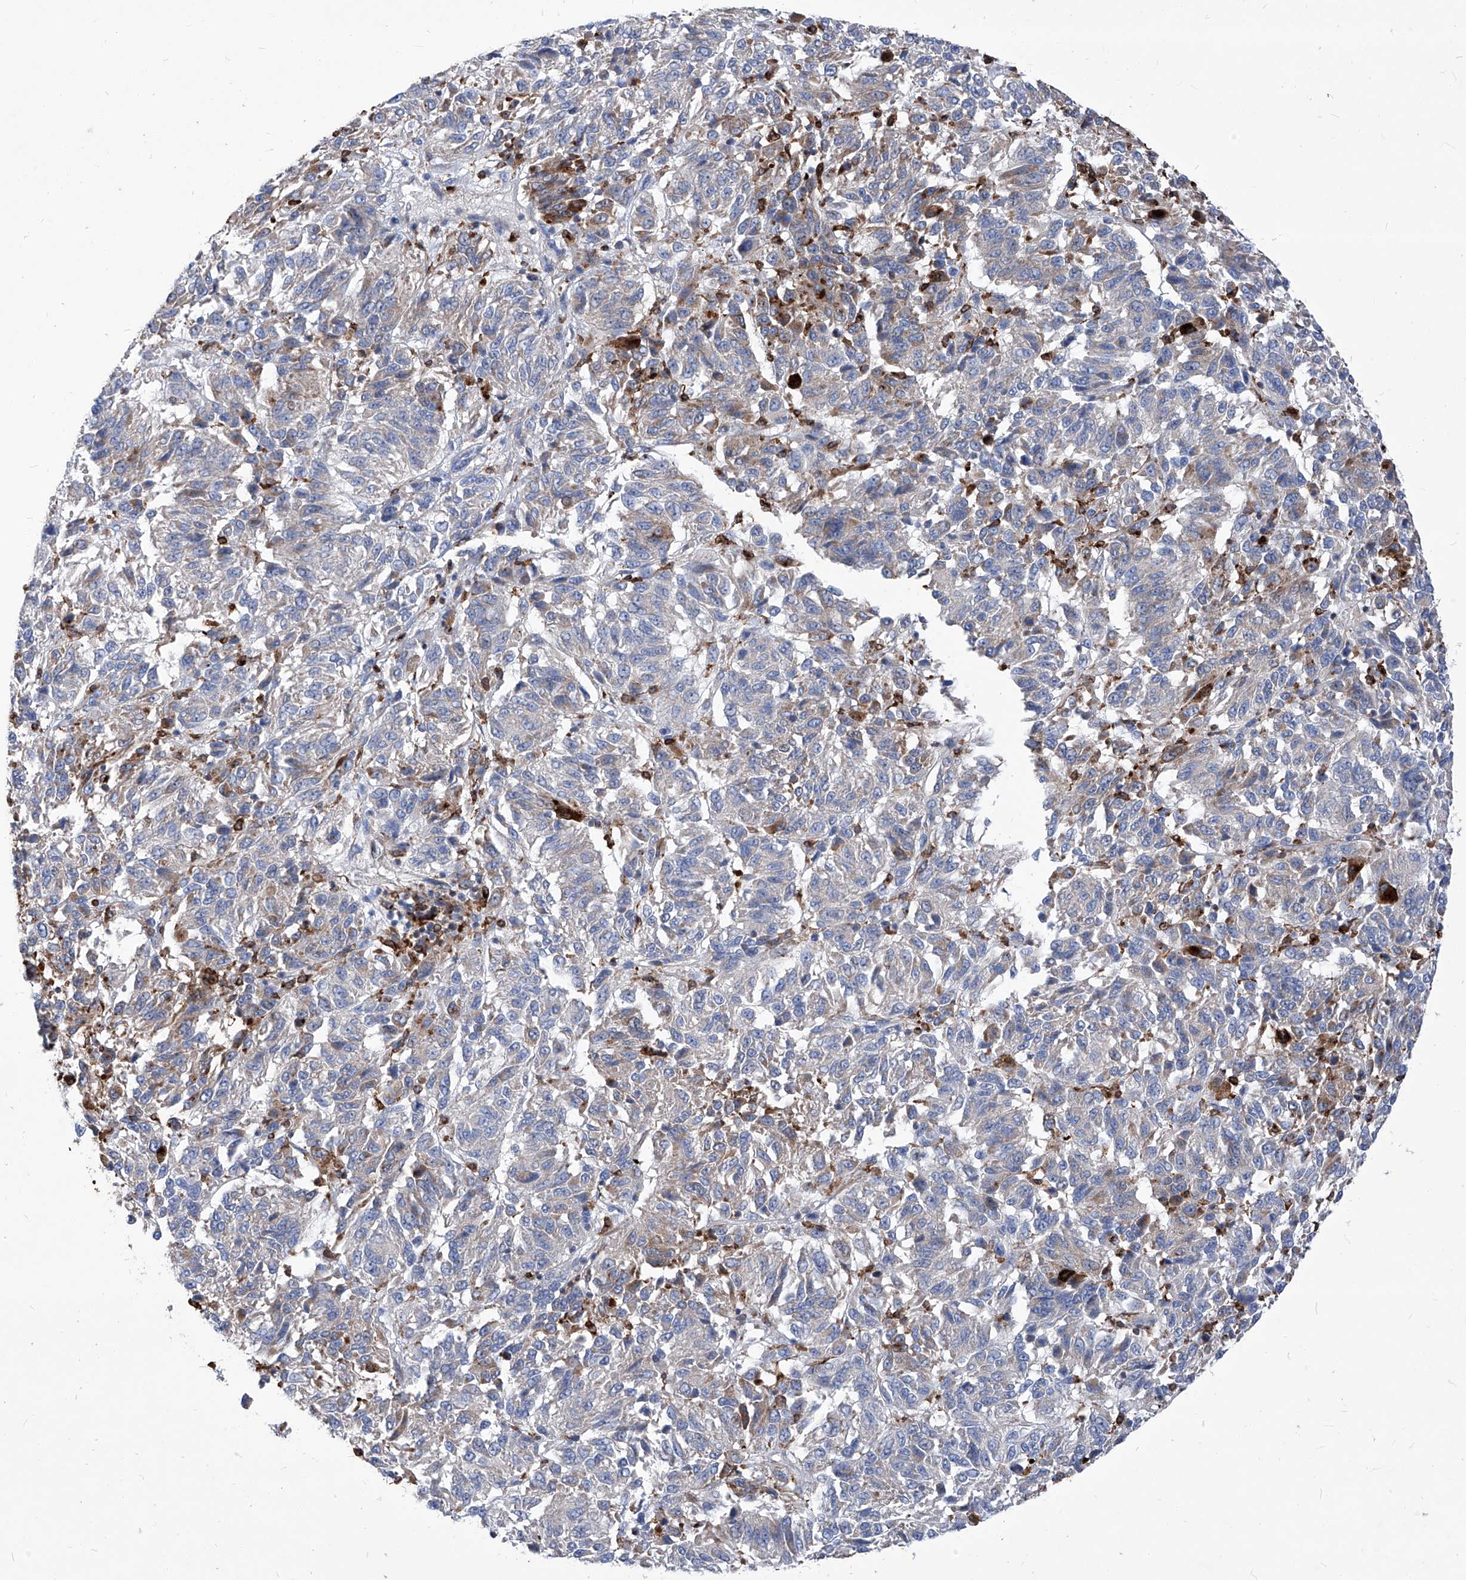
{"staining": {"intensity": "weak", "quantity": ">75%", "location": "cytoplasmic/membranous"}, "tissue": "melanoma", "cell_type": "Tumor cells", "image_type": "cancer", "snomed": [{"axis": "morphology", "description": "Malignant melanoma, Metastatic site"}, {"axis": "topography", "description": "Lung"}], "caption": "Immunohistochemistry (IHC) (DAB) staining of human malignant melanoma (metastatic site) displays weak cytoplasmic/membranous protein staining in about >75% of tumor cells.", "gene": "UBOX5", "patient": {"sex": "male", "age": 64}}